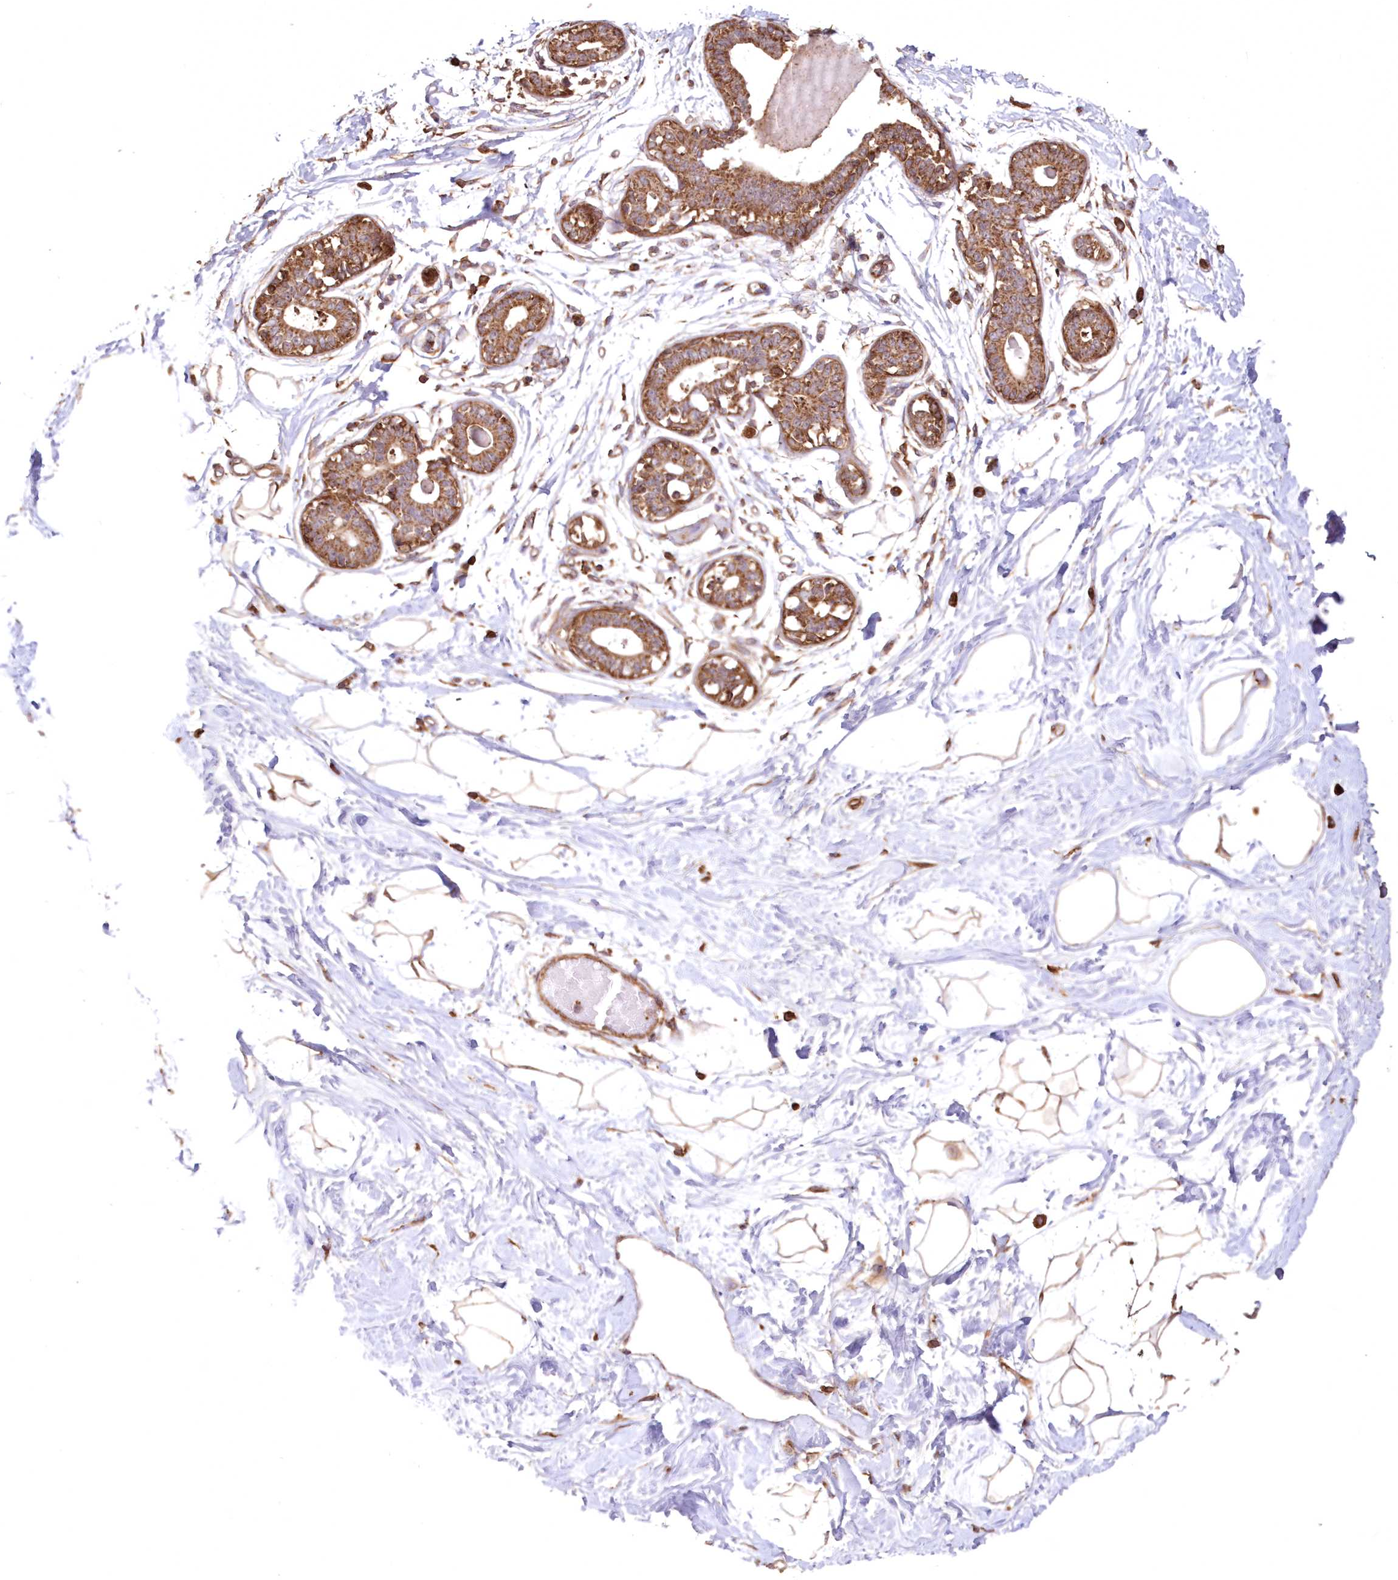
{"staining": {"intensity": "moderate", "quantity": ">75%", "location": "cytoplasmic/membranous"}, "tissue": "breast", "cell_type": "Adipocytes", "image_type": "normal", "snomed": [{"axis": "morphology", "description": "Normal tissue, NOS"}, {"axis": "topography", "description": "Breast"}], "caption": "Breast stained for a protein (brown) demonstrates moderate cytoplasmic/membranous positive expression in approximately >75% of adipocytes.", "gene": "TMEM139", "patient": {"sex": "female", "age": 45}}